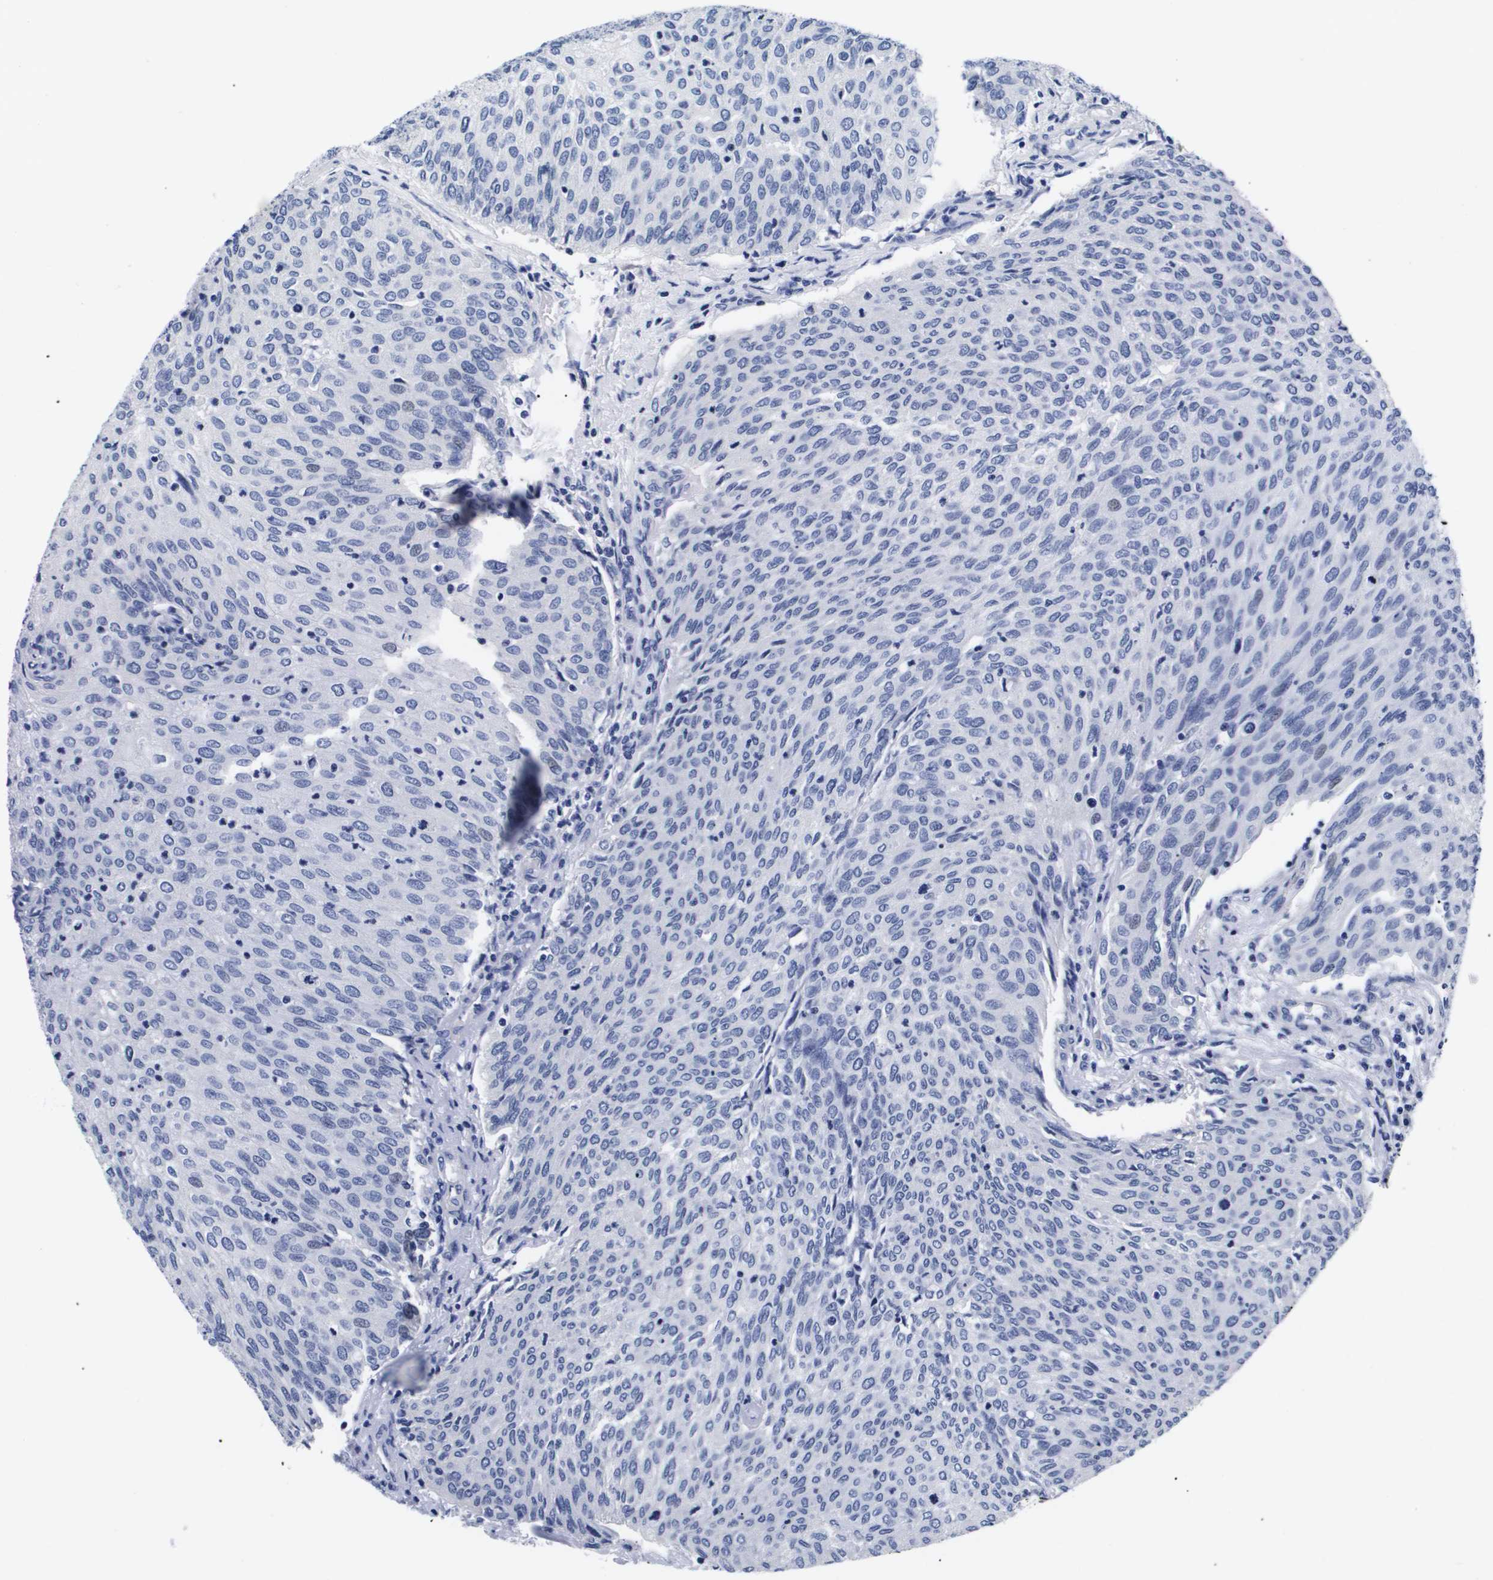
{"staining": {"intensity": "negative", "quantity": "none", "location": "none"}, "tissue": "urothelial cancer", "cell_type": "Tumor cells", "image_type": "cancer", "snomed": [{"axis": "morphology", "description": "Urothelial carcinoma, Low grade"}, {"axis": "topography", "description": "Urinary bladder"}], "caption": "High magnification brightfield microscopy of low-grade urothelial carcinoma stained with DAB (3,3'-diaminobenzidine) (brown) and counterstained with hematoxylin (blue): tumor cells show no significant expression.", "gene": "ATP6V0A4", "patient": {"sex": "female", "age": 79}}